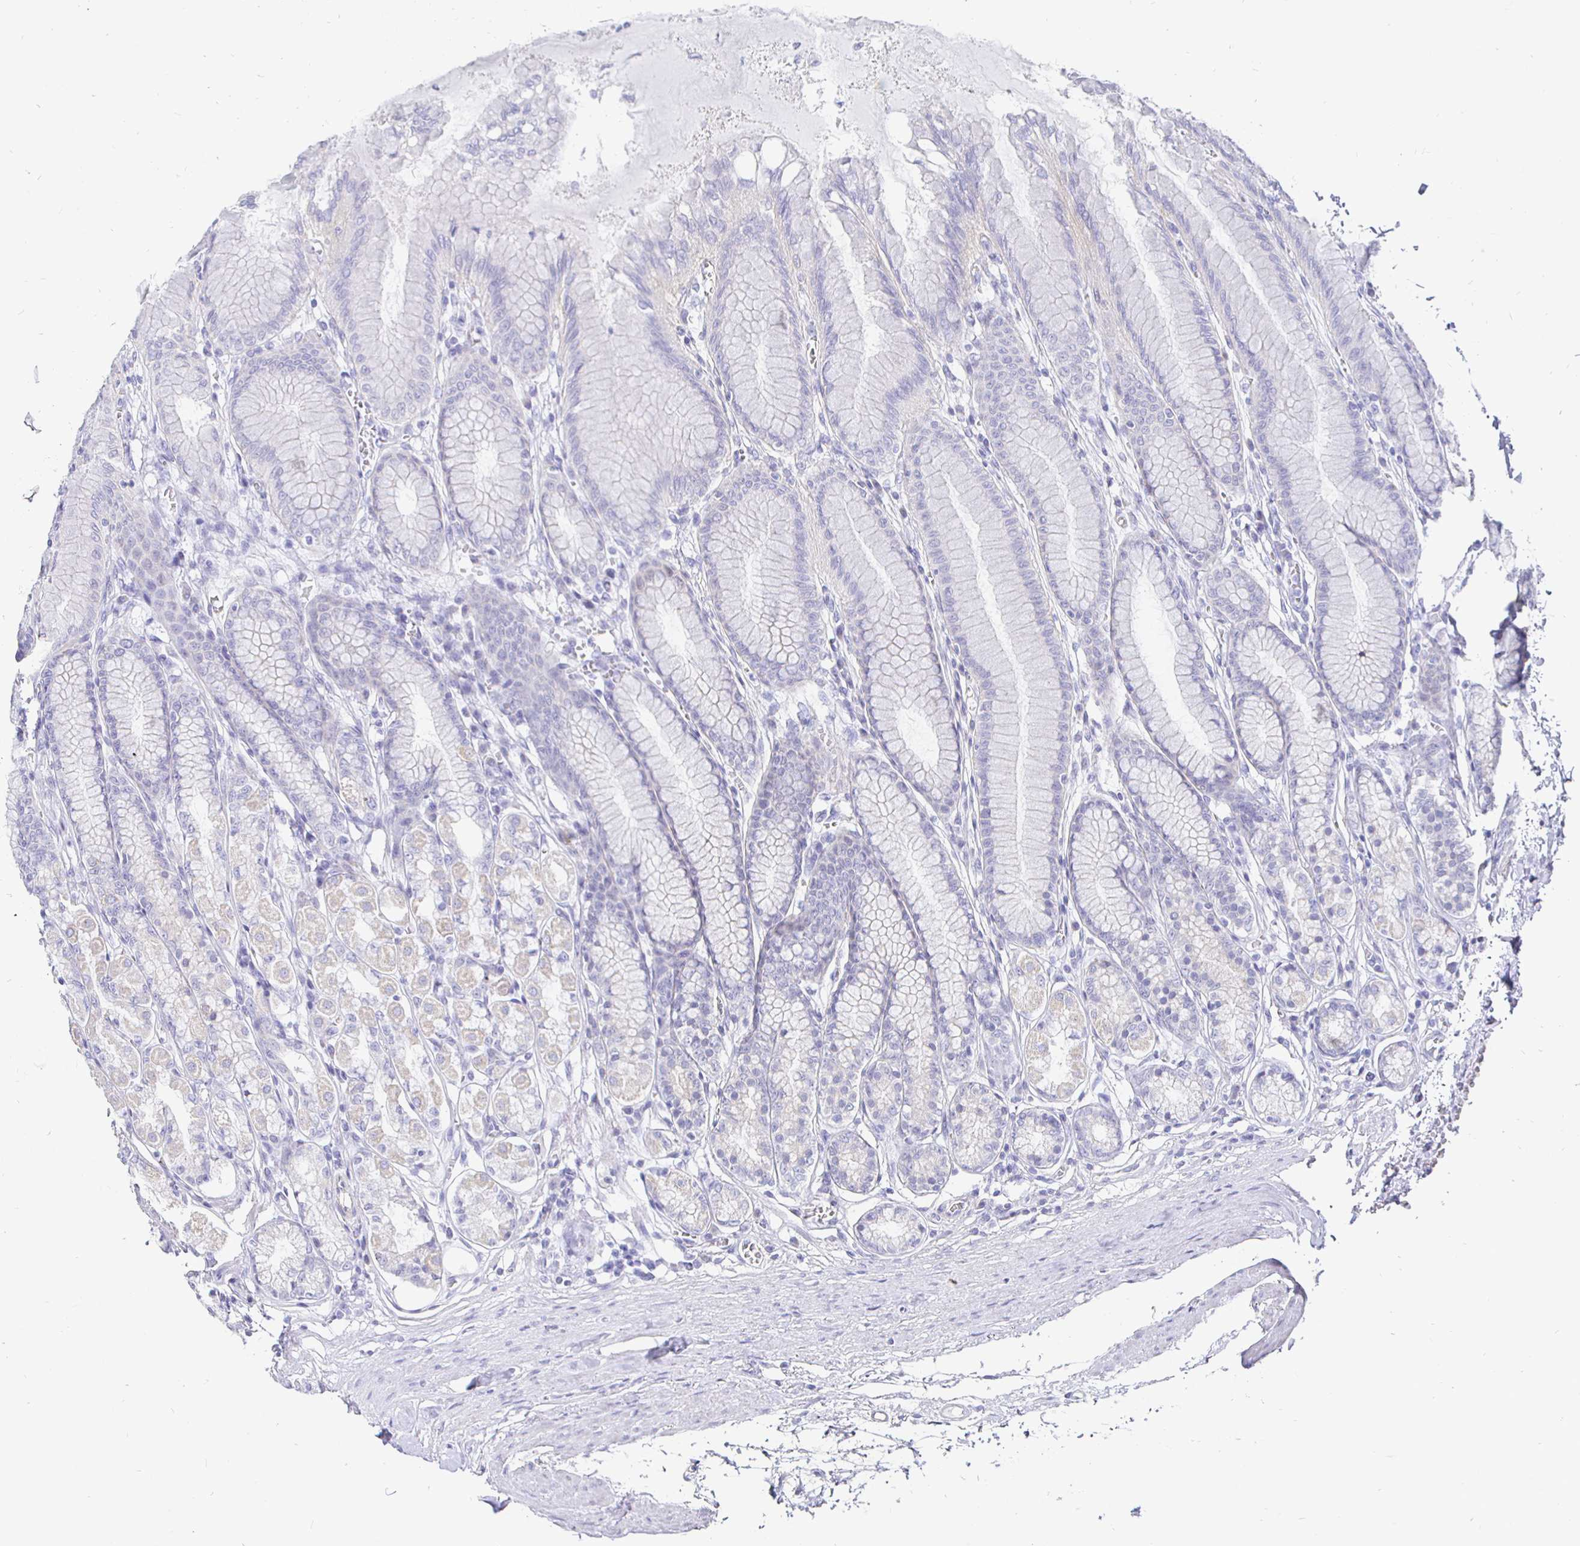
{"staining": {"intensity": "weak", "quantity": "25%-75%", "location": "cytoplasmic/membranous"}, "tissue": "stomach", "cell_type": "Glandular cells", "image_type": "normal", "snomed": [{"axis": "morphology", "description": "Normal tissue, NOS"}, {"axis": "topography", "description": "Stomach"}, {"axis": "topography", "description": "Stomach, lower"}], "caption": "High-power microscopy captured an immunohistochemistry (IHC) micrograph of benign stomach, revealing weak cytoplasmic/membranous staining in about 25%-75% of glandular cells.", "gene": "CR2", "patient": {"sex": "male", "age": 76}}